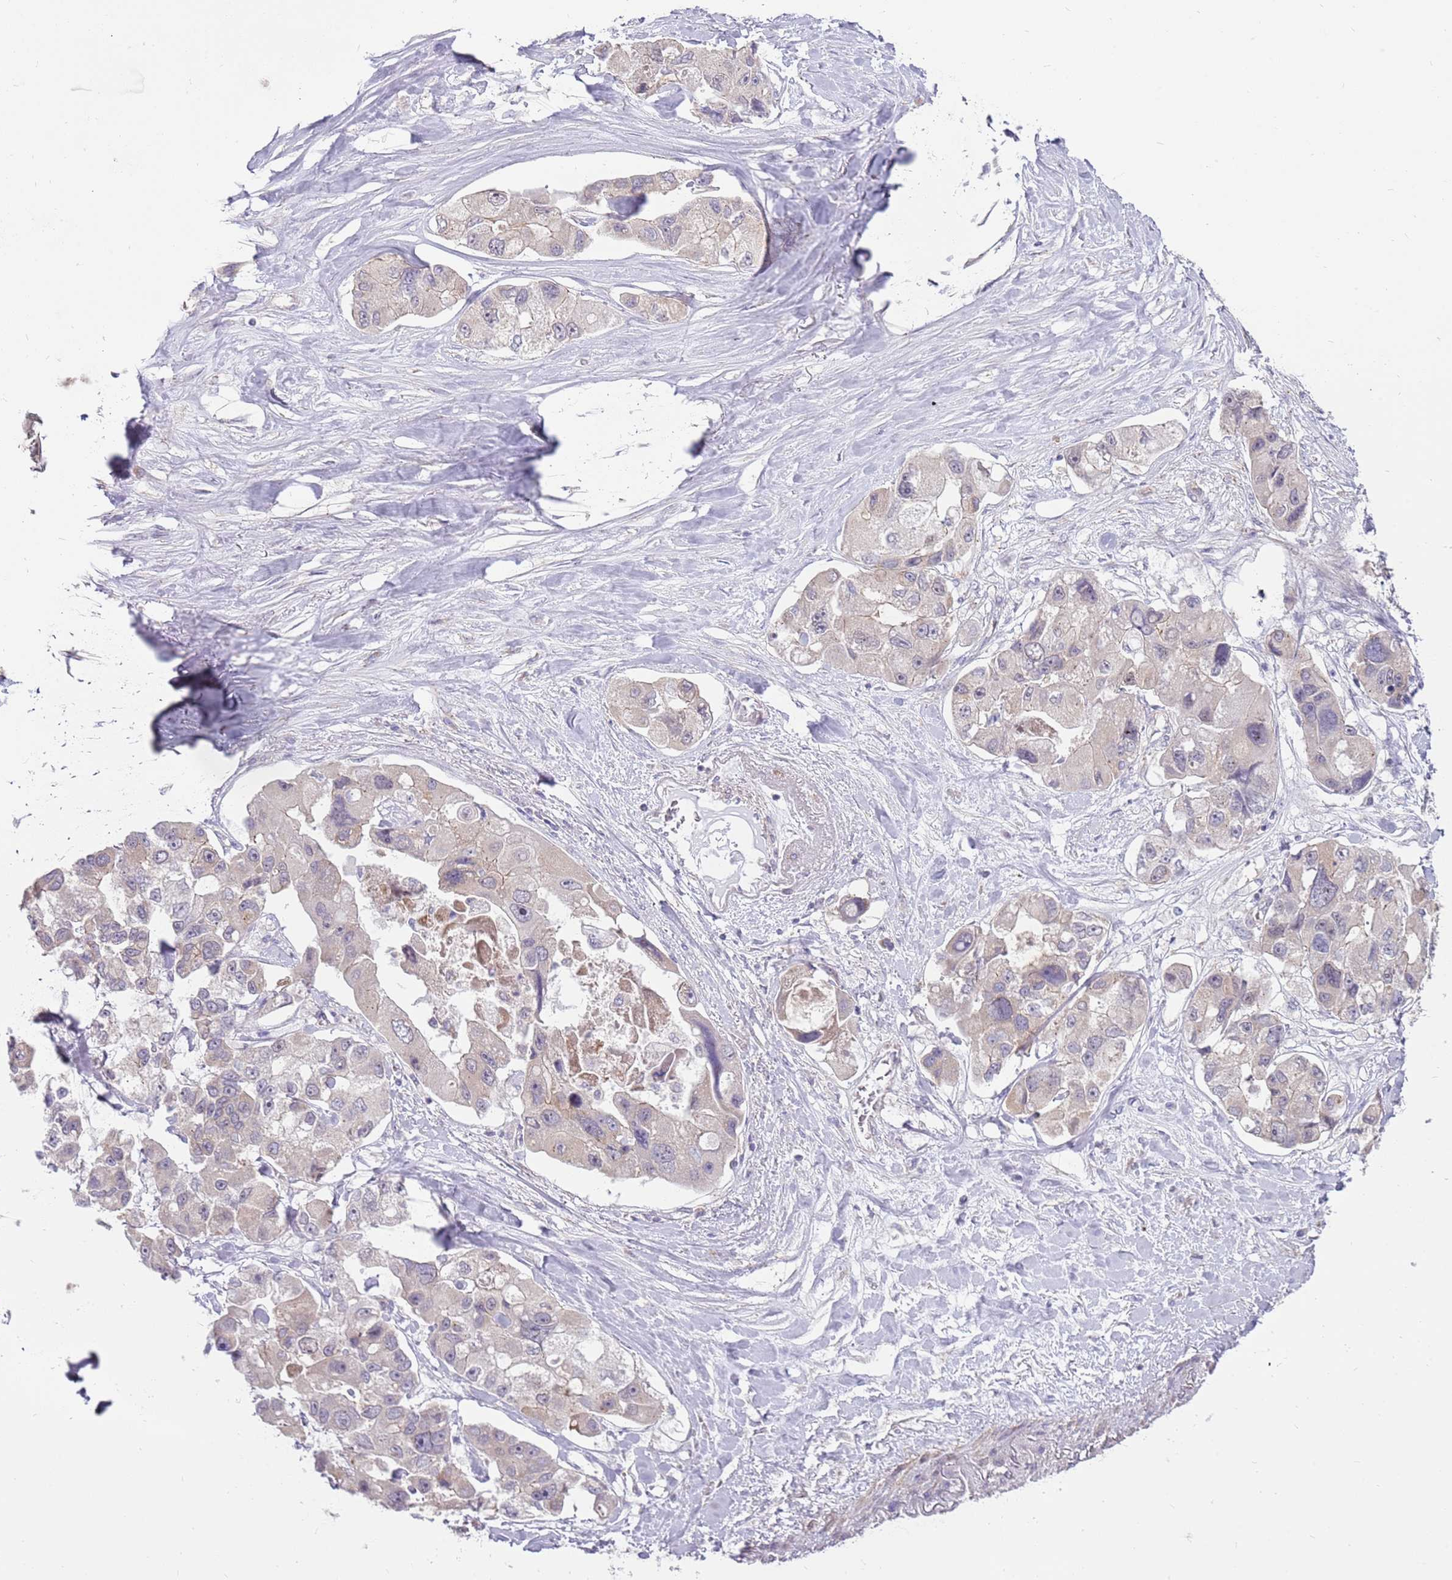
{"staining": {"intensity": "negative", "quantity": "none", "location": "none"}, "tissue": "lung cancer", "cell_type": "Tumor cells", "image_type": "cancer", "snomed": [{"axis": "morphology", "description": "Adenocarcinoma, NOS"}, {"axis": "topography", "description": "Lung"}], "caption": "IHC micrograph of neoplastic tissue: human lung cancer (adenocarcinoma) stained with DAB displays no significant protein expression in tumor cells. Brightfield microscopy of IHC stained with DAB (brown) and hematoxylin (blue), captured at high magnification.", "gene": "SPATA31D1", "patient": {"sex": "female", "age": 54}}